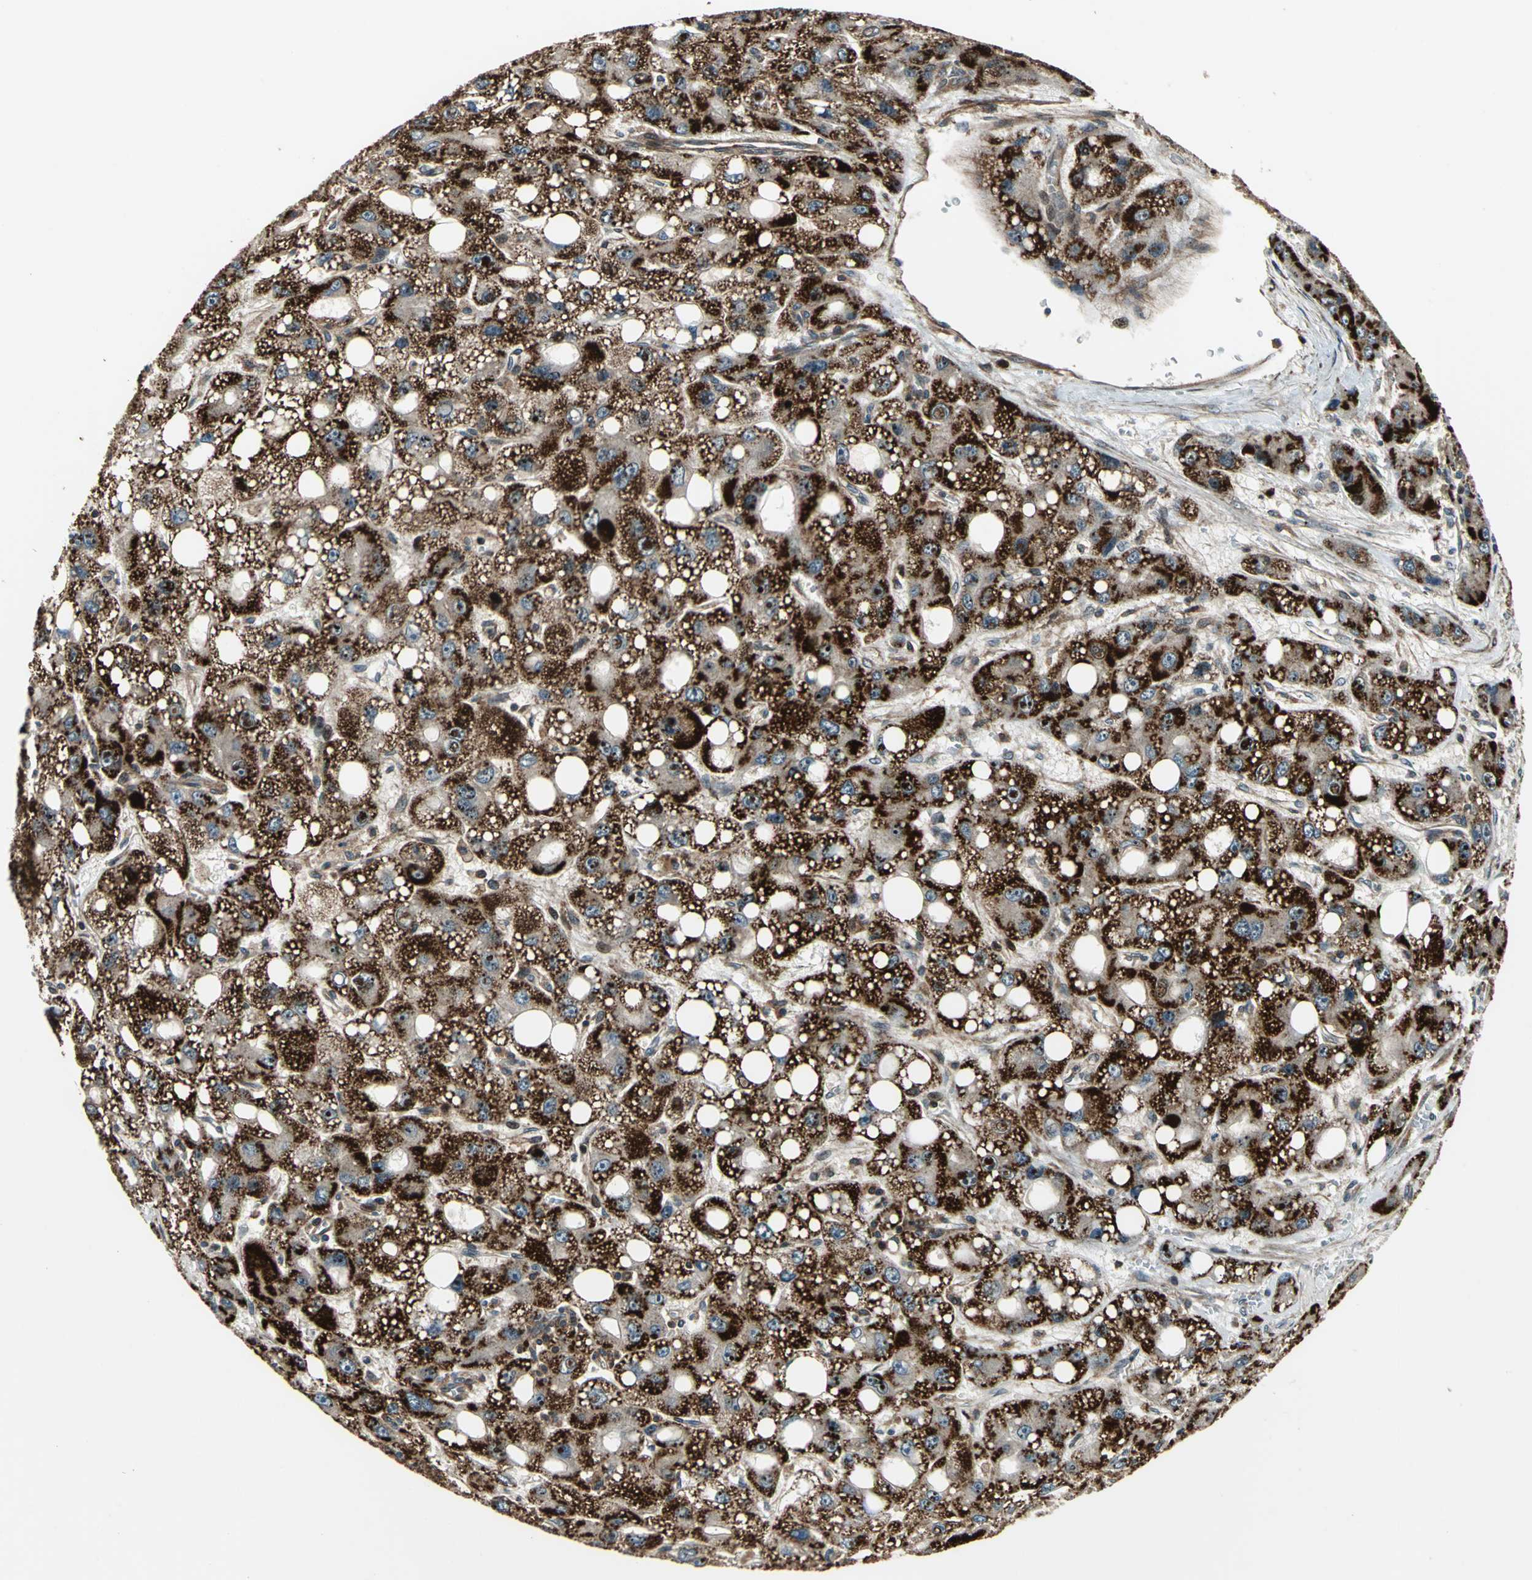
{"staining": {"intensity": "strong", "quantity": ">75%", "location": "cytoplasmic/membranous"}, "tissue": "liver cancer", "cell_type": "Tumor cells", "image_type": "cancer", "snomed": [{"axis": "morphology", "description": "Carcinoma, Hepatocellular, NOS"}, {"axis": "topography", "description": "Liver"}], "caption": "This photomicrograph exhibits immunohistochemistry (IHC) staining of liver cancer, with high strong cytoplasmic/membranous staining in about >75% of tumor cells.", "gene": "AATF", "patient": {"sex": "male", "age": 55}}